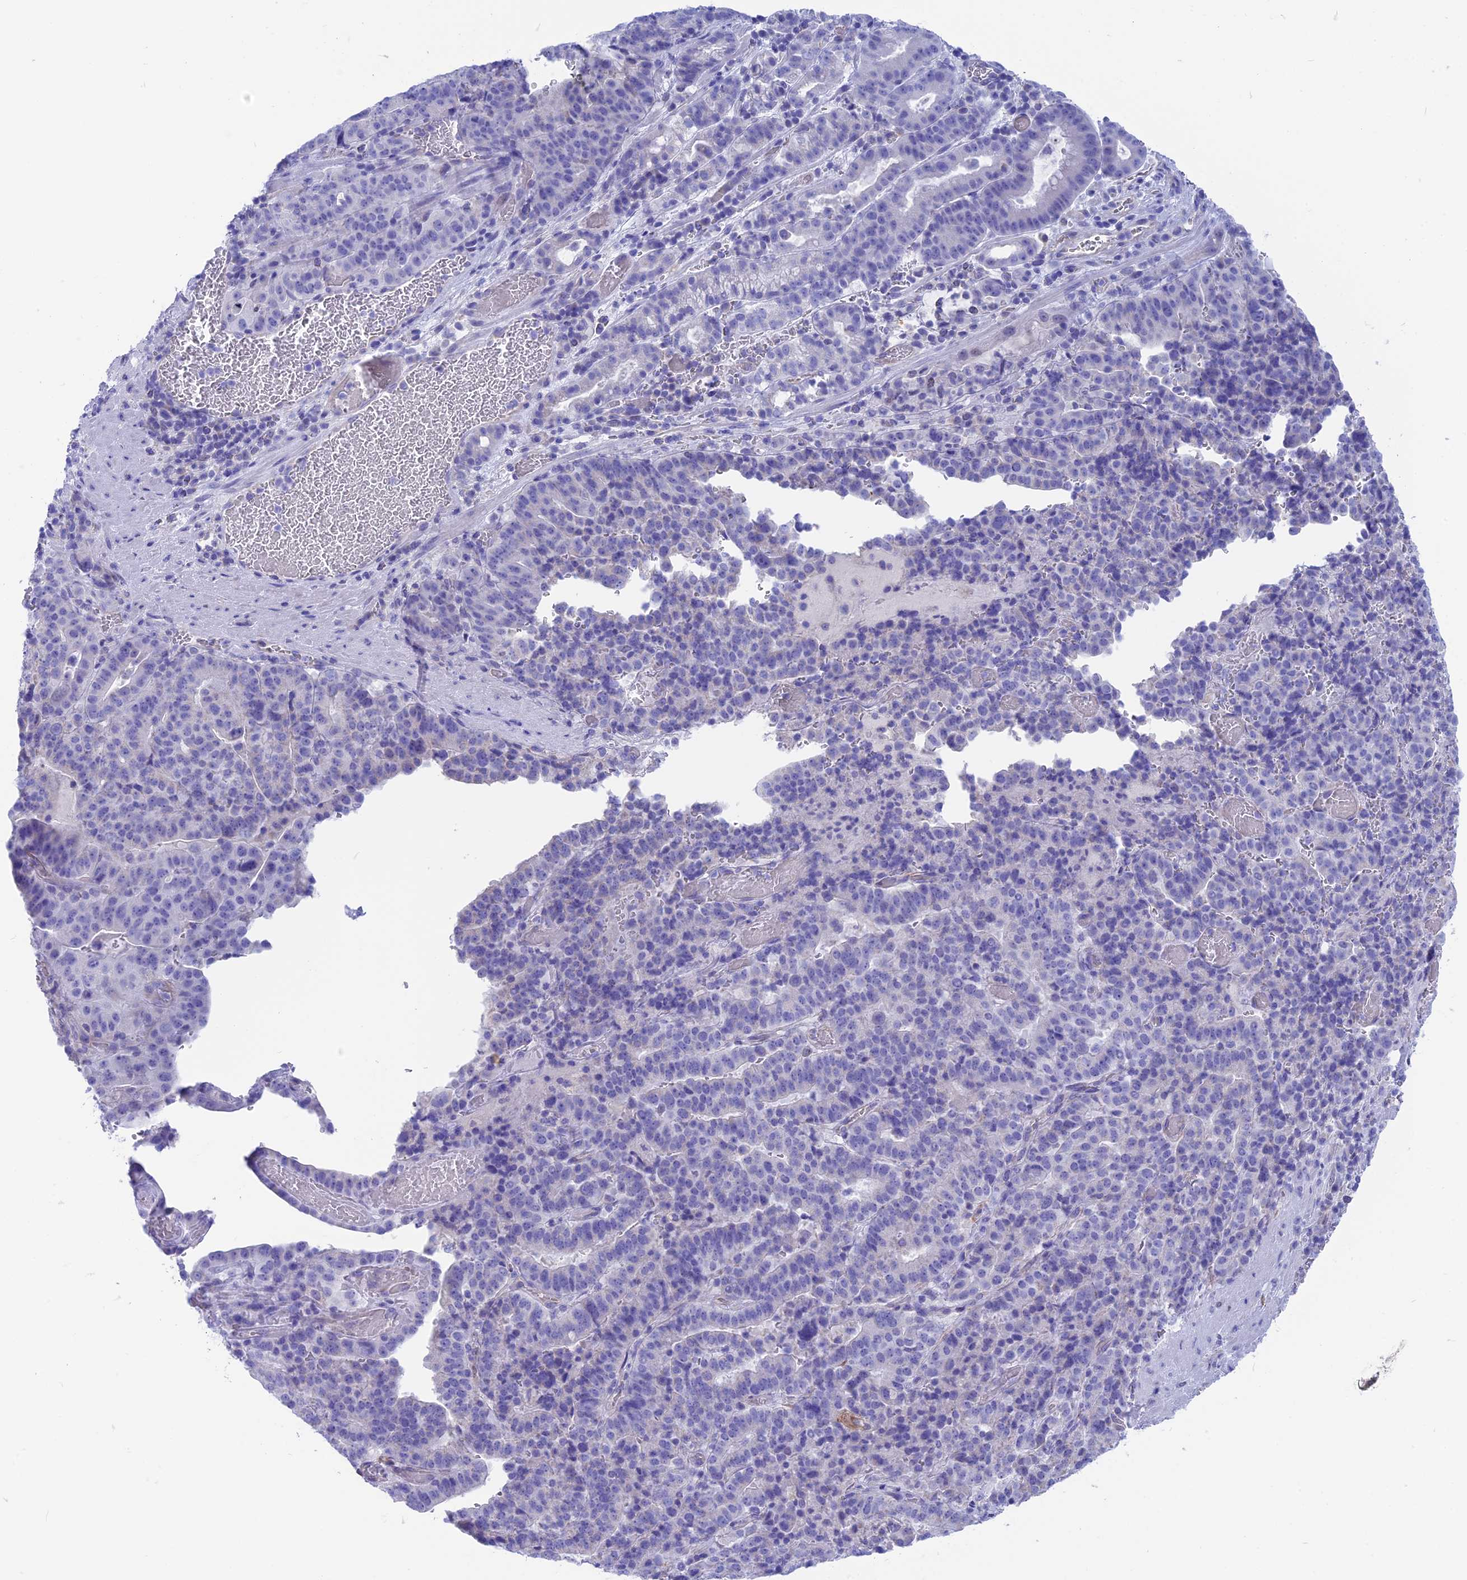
{"staining": {"intensity": "negative", "quantity": "none", "location": "none"}, "tissue": "stomach cancer", "cell_type": "Tumor cells", "image_type": "cancer", "snomed": [{"axis": "morphology", "description": "Adenocarcinoma, NOS"}, {"axis": "topography", "description": "Stomach"}], "caption": "A high-resolution micrograph shows immunohistochemistry staining of adenocarcinoma (stomach), which shows no significant staining in tumor cells.", "gene": "GNGT2", "patient": {"sex": "male", "age": 48}}